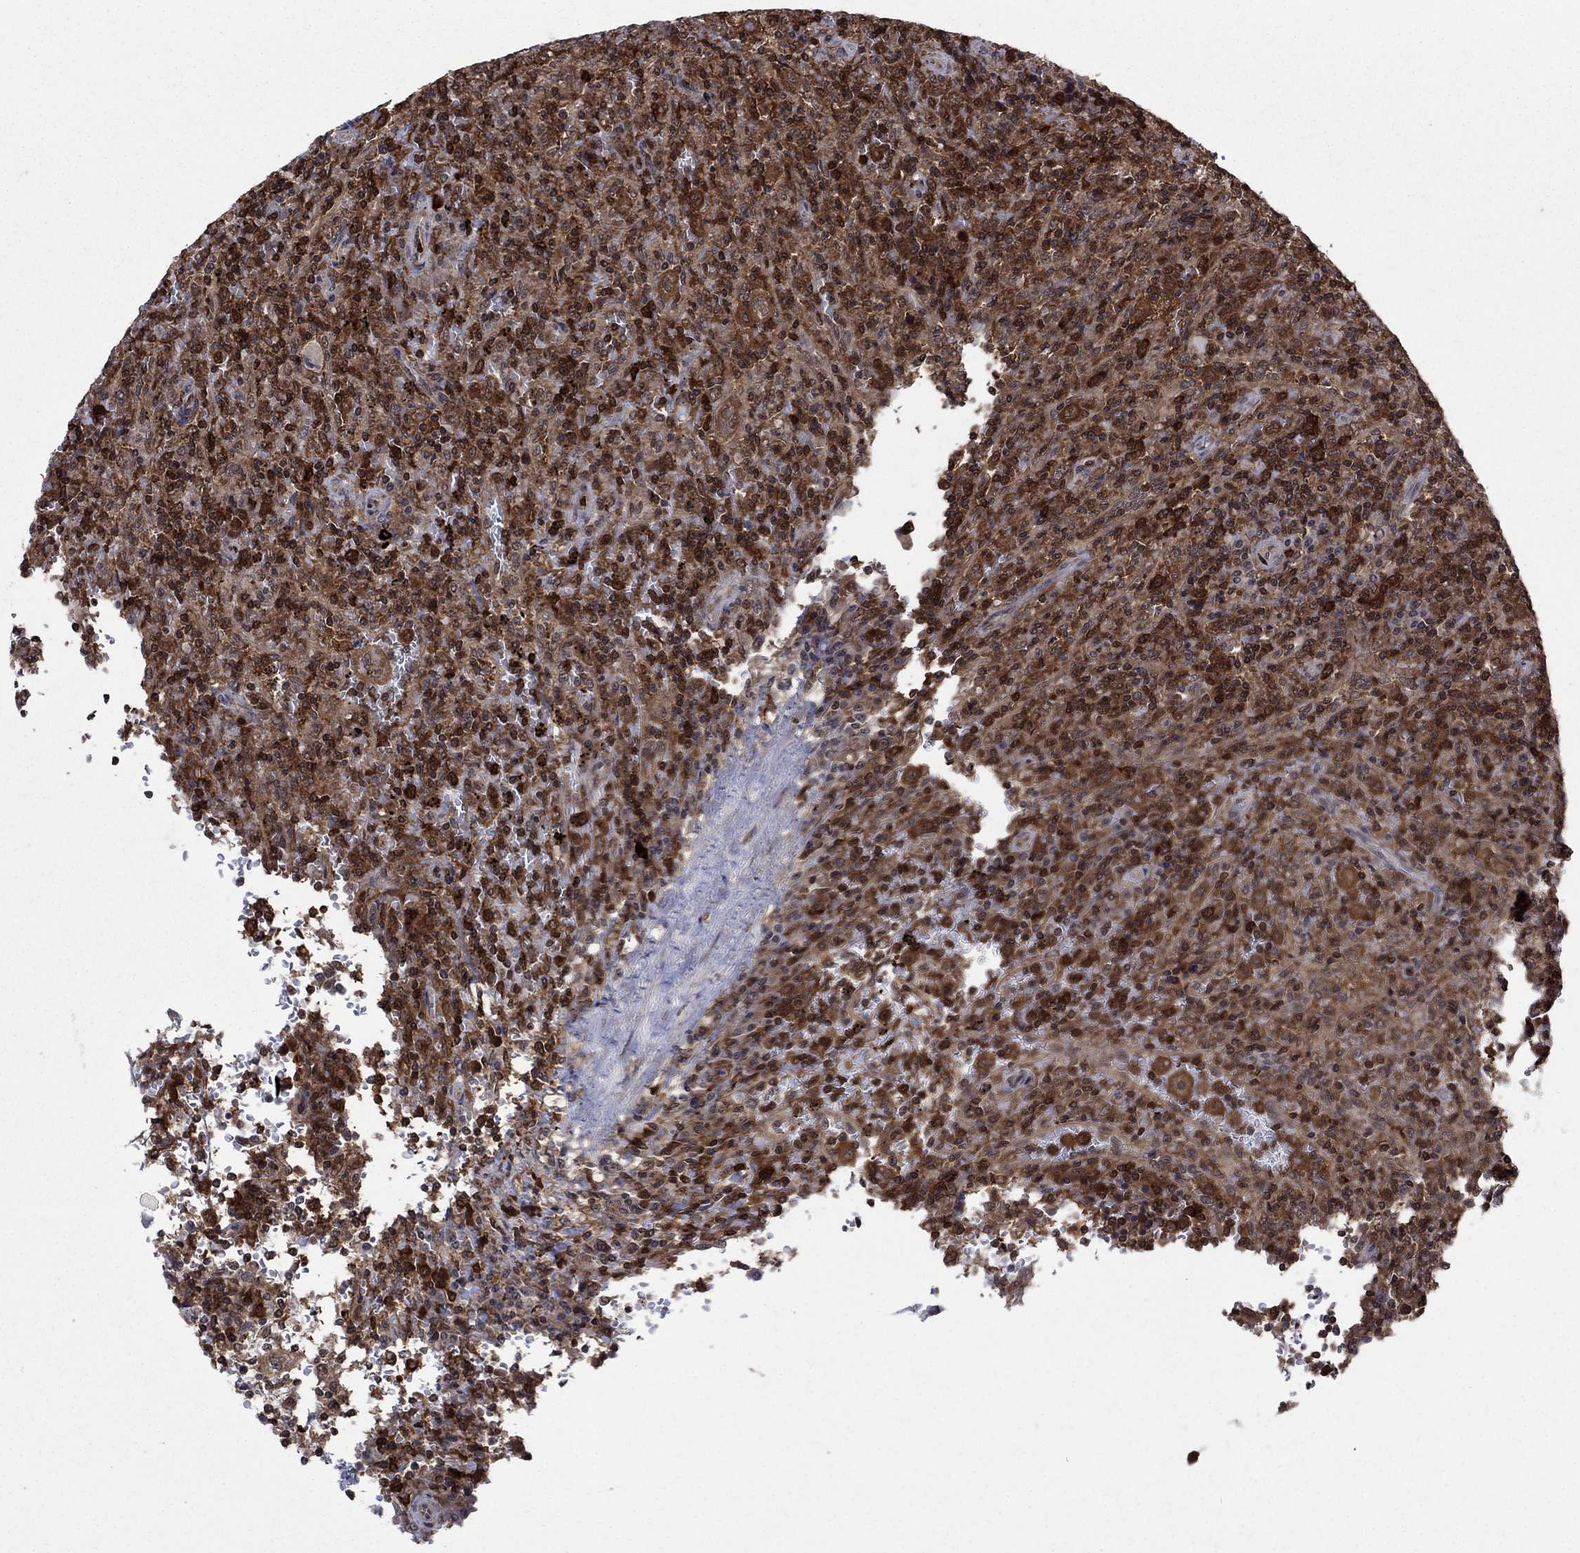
{"staining": {"intensity": "strong", "quantity": ">75%", "location": "cytoplasmic/membranous"}, "tissue": "lymphoma", "cell_type": "Tumor cells", "image_type": "cancer", "snomed": [{"axis": "morphology", "description": "Malignant lymphoma, non-Hodgkin's type, Low grade"}, {"axis": "topography", "description": "Spleen"}], "caption": "A histopathology image showing strong cytoplasmic/membranous expression in about >75% of tumor cells in malignant lymphoma, non-Hodgkin's type (low-grade), as visualized by brown immunohistochemical staining.", "gene": "CACYBP", "patient": {"sex": "male", "age": 62}}